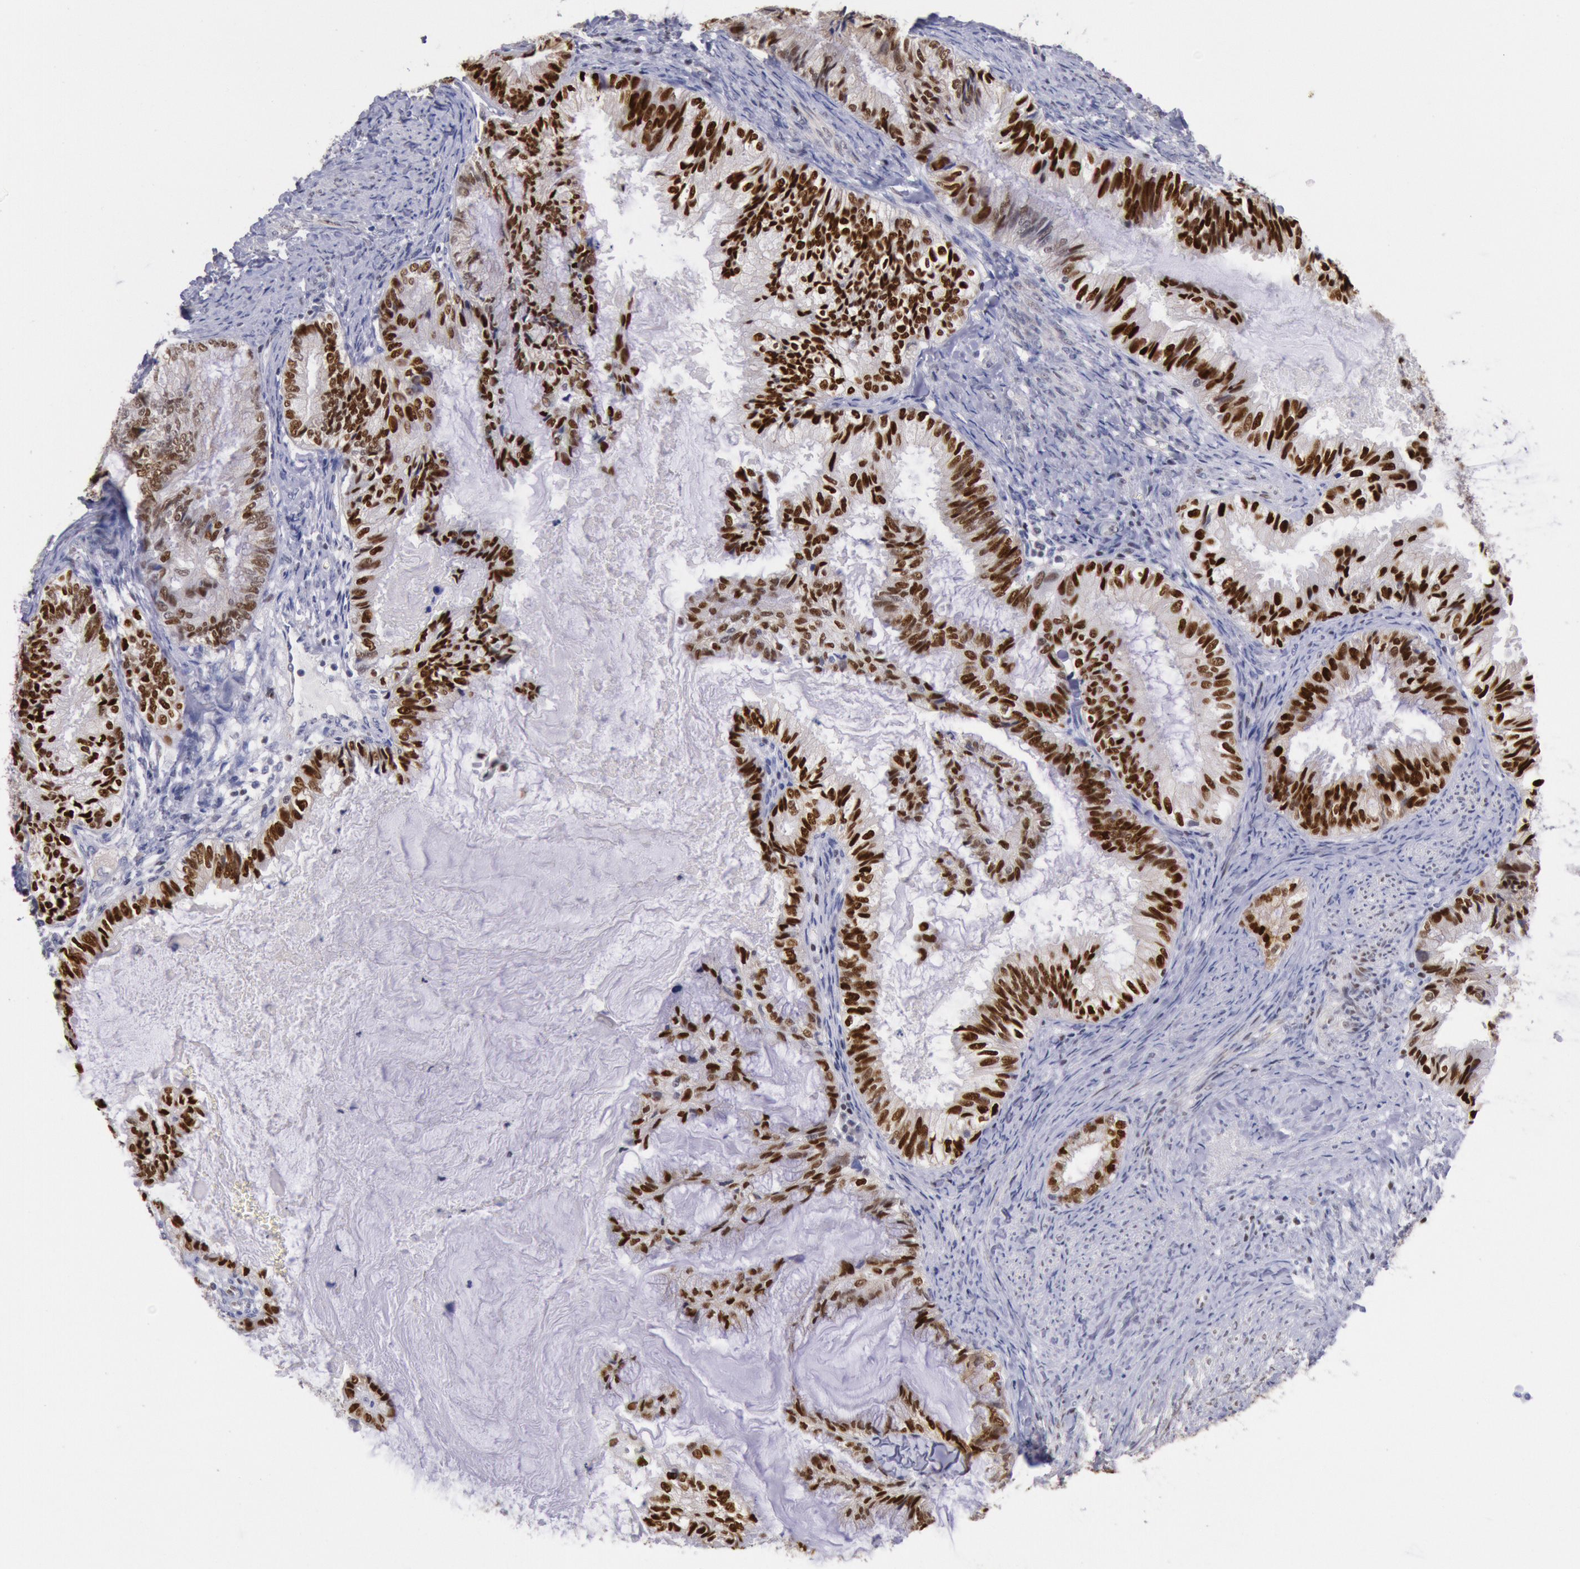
{"staining": {"intensity": "strong", "quantity": ">75%", "location": "nuclear"}, "tissue": "endometrial cancer", "cell_type": "Tumor cells", "image_type": "cancer", "snomed": [{"axis": "morphology", "description": "Adenocarcinoma, NOS"}, {"axis": "topography", "description": "Endometrium"}], "caption": "Brown immunohistochemical staining in endometrial adenocarcinoma reveals strong nuclear positivity in approximately >75% of tumor cells. (DAB (3,3'-diaminobenzidine) IHC, brown staining for protein, blue staining for nuclei).", "gene": "RPS6KA5", "patient": {"sex": "female", "age": 86}}